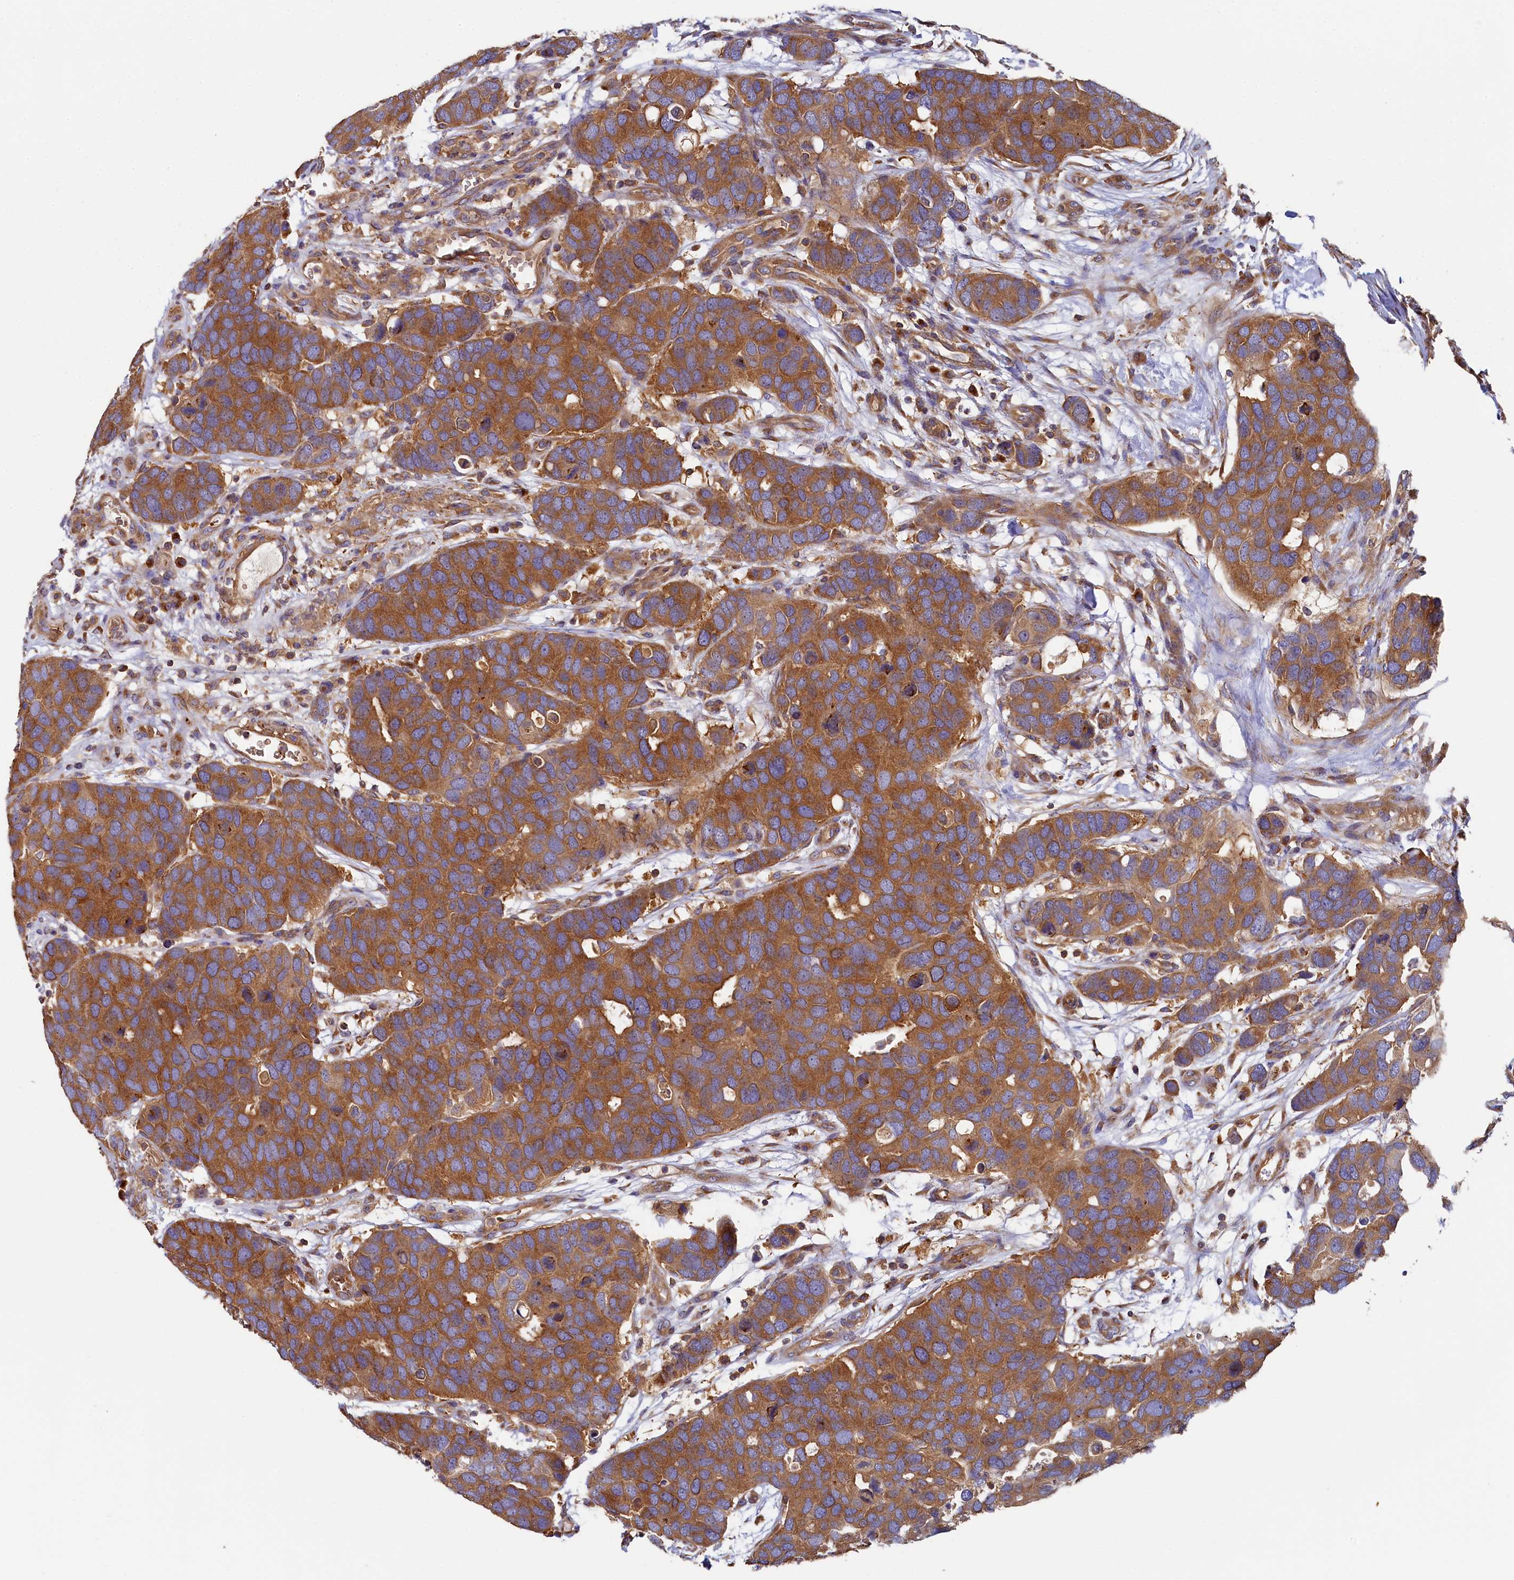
{"staining": {"intensity": "strong", "quantity": ">75%", "location": "cytoplasmic/membranous"}, "tissue": "breast cancer", "cell_type": "Tumor cells", "image_type": "cancer", "snomed": [{"axis": "morphology", "description": "Duct carcinoma"}, {"axis": "topography", "description": "Breast"}], "caption": "Breast cancer (invasive ductal carcinoma) stained for a protein displays strong cytoplasmic/membranous positivity in tumor cells.", "gene": "PPIP5K1", "patient": {"sex": "female", "age": 83}}